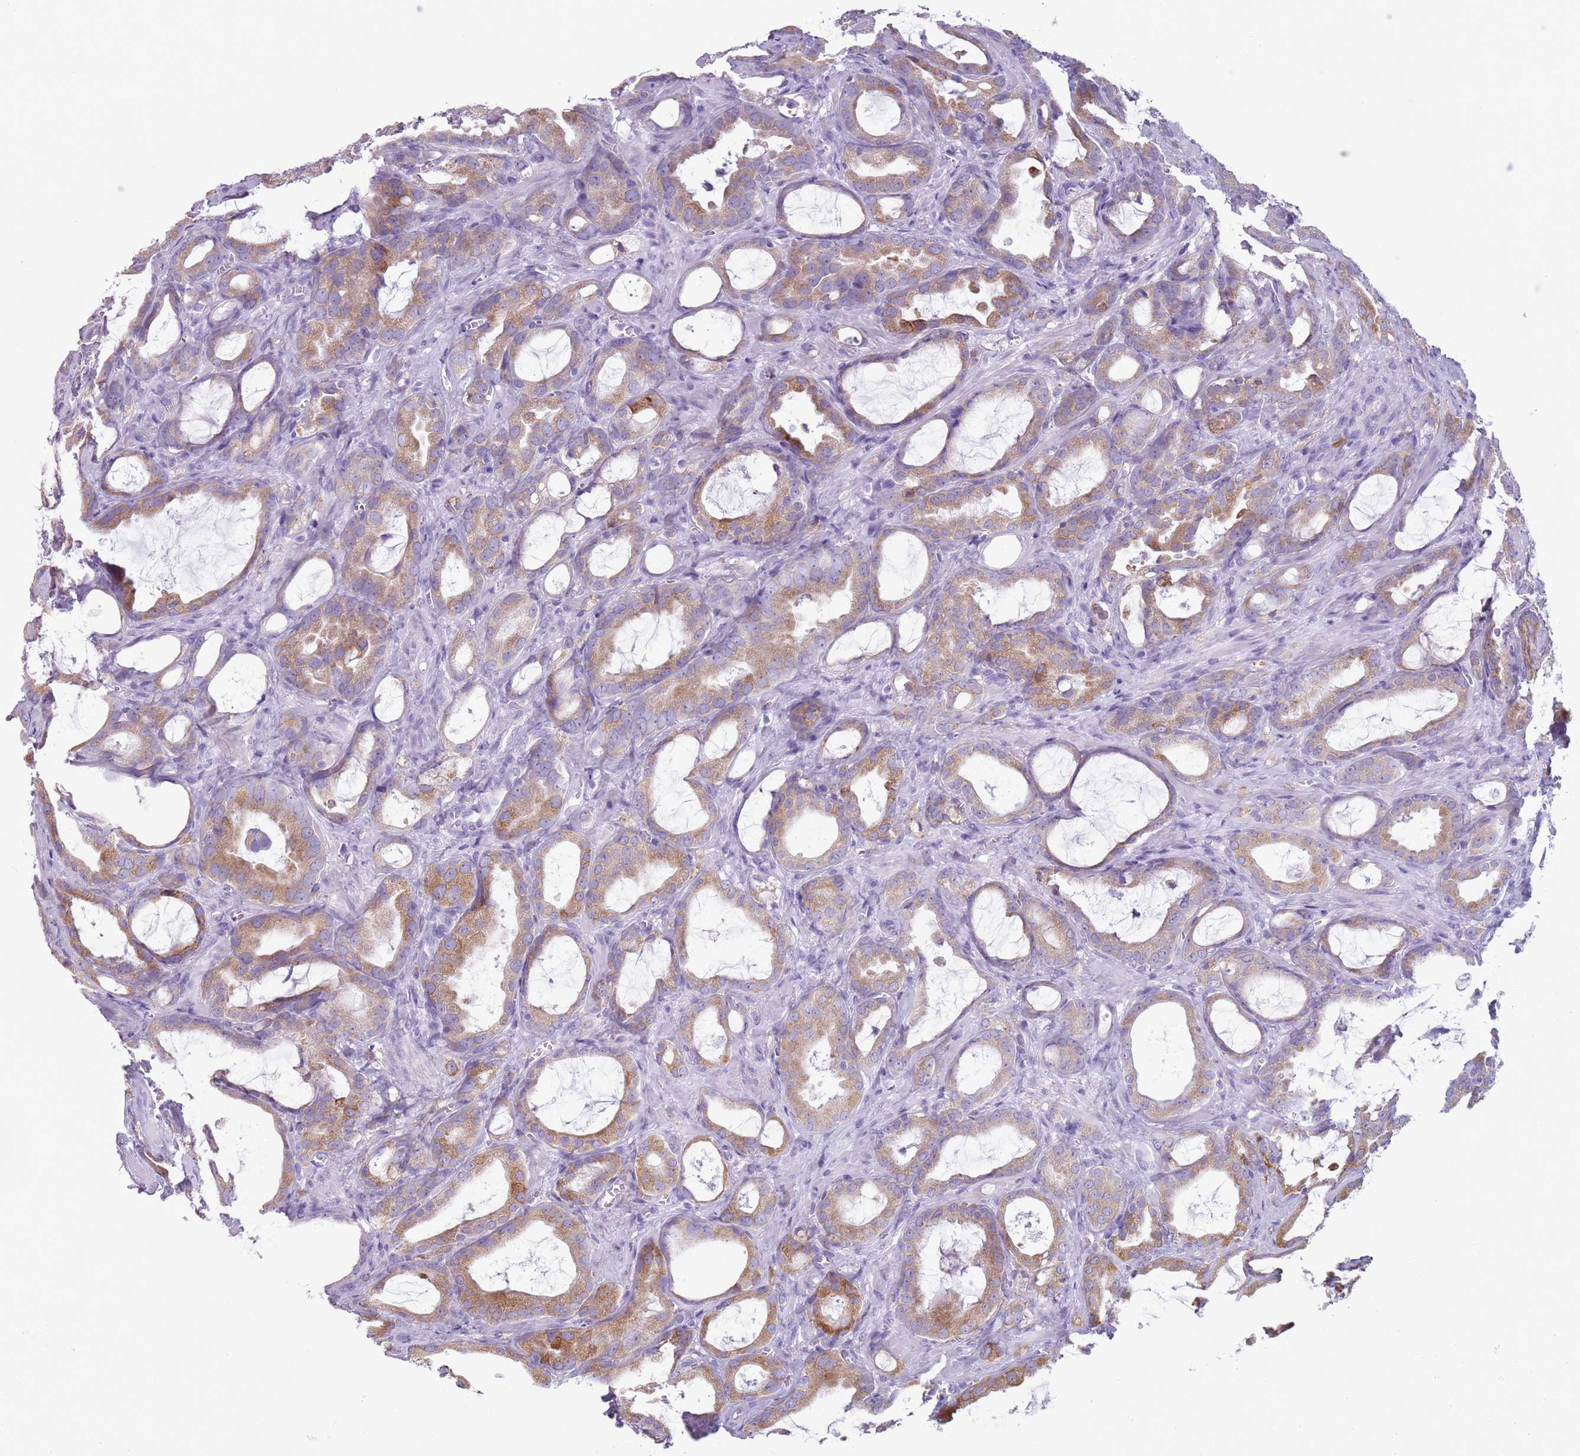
{"staining": {"intensity": "moderate", "quantity": ">75%", "location": "cytoplasmic/membranous"}, "tissue": "prostate cancer", "cell_type": "Tumor cells", "image_type": "cancer", "snomed": [{"axis": "morphology", "description": "Adenocarcinoma, High grade"}, {"axis": "topography", "description": "Prostate"}], "caption": "Immunohistochemistry staining of prostate cancer (high-grade adenocarcinoma), which shows medium levels of moderate cytoplasmic/membranous positivity in approximately >75% of tumor cells indicating moderate cytoplasmic/membranous protein expression. The staining was performed using DAB (brown) for protein detection and nuclei were counterstained in hematoxylin (blue).", "gene": "HYOU1", "patient": {"sex": "male", "age": 72}}